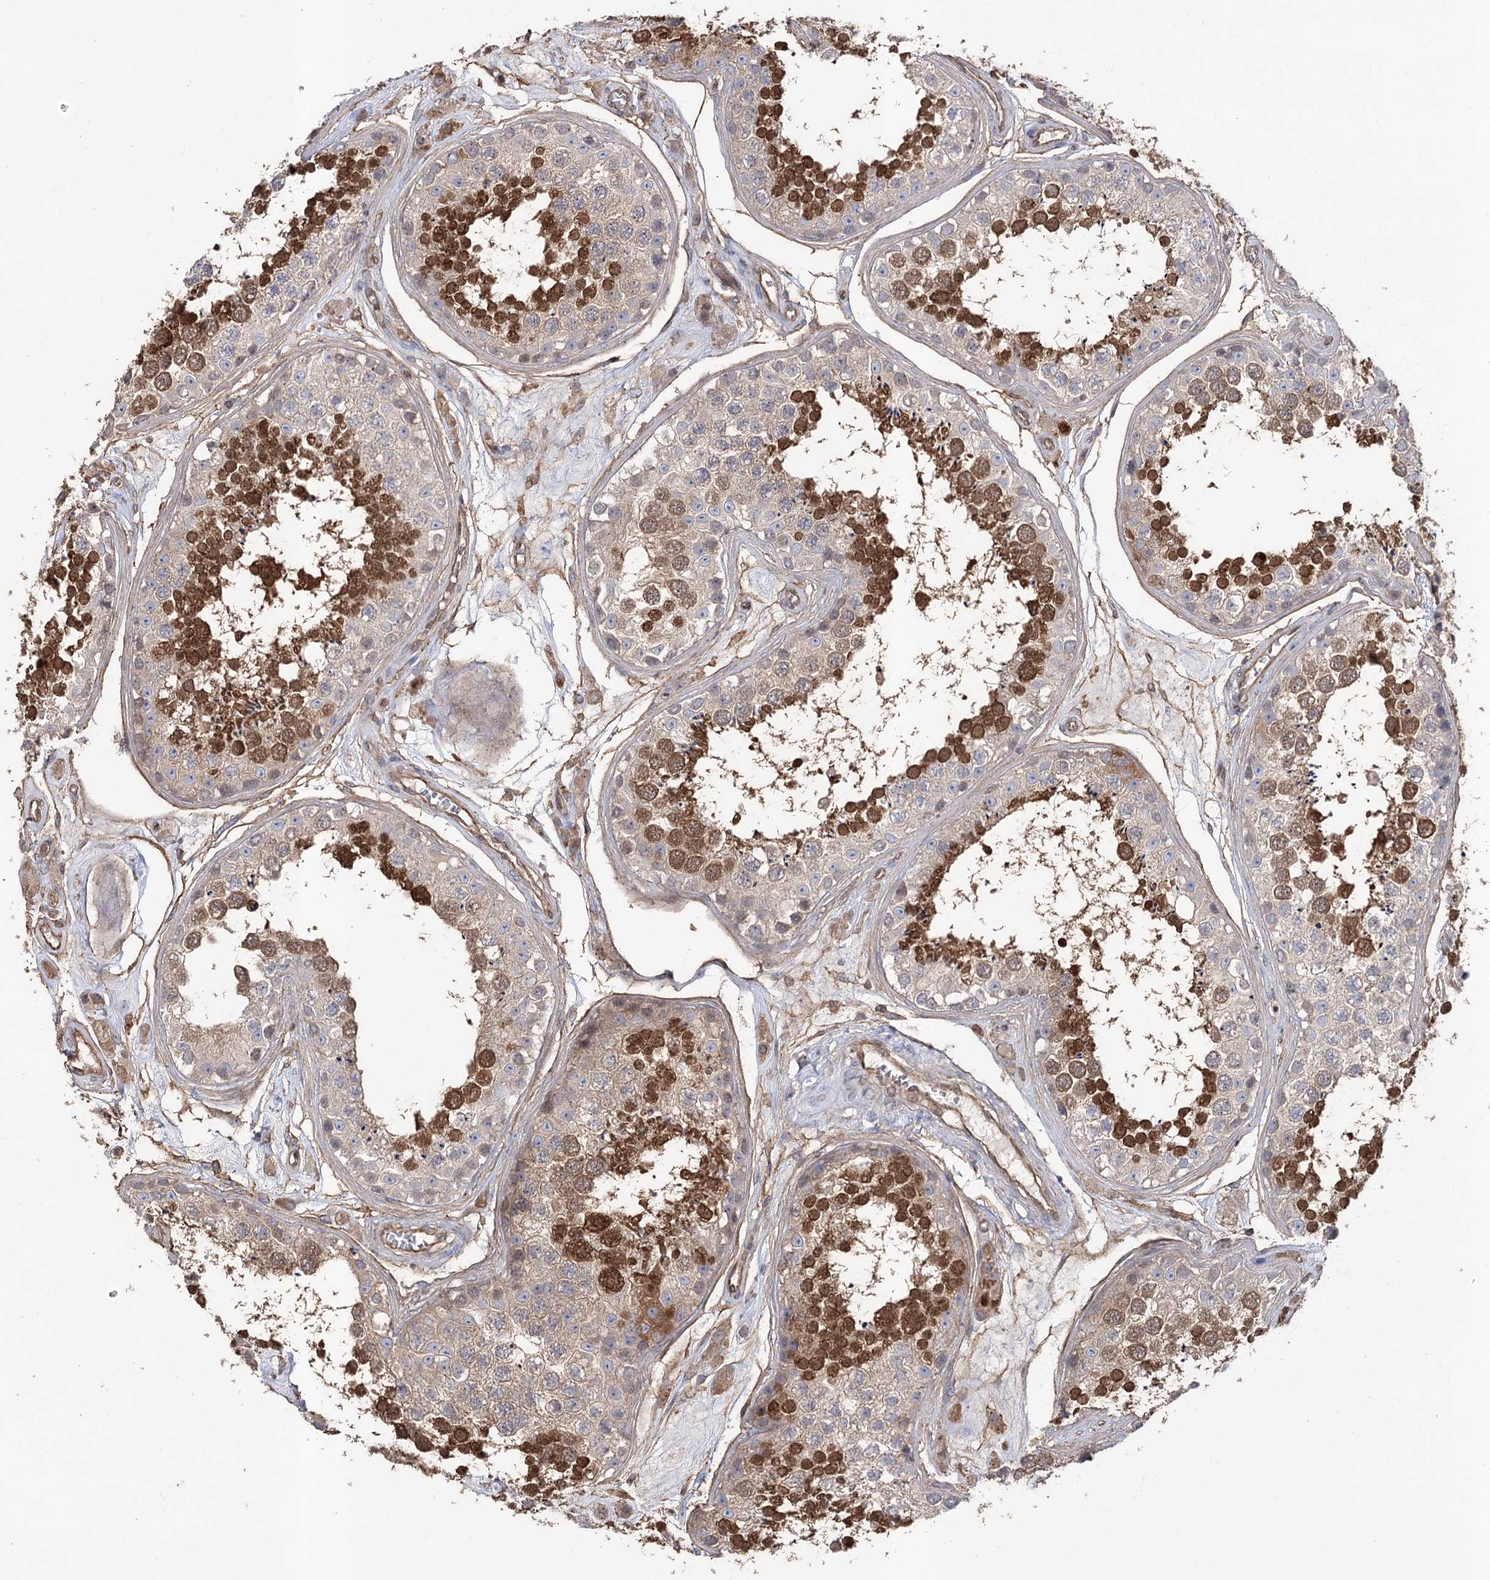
{"staining": {"intensity": "strong", "quantity": "25%-75%", "location": "cytoplasmic/membranous"}, "tissue": "testis", "cell_type": "Cells in seminiferous ducts", "image_type": "normal", "snomed": [{"axis": "morphology", "description": "Normal tissue, NOS"}, {"axis": "topography", "description": "Testis"}], "caption": "Immunohistochemistry (IHC) of unremarkable human testis demonstrates high levels of strong cytoplasmic/membranous expression in approximately 25%-75% of cells in seminiferous ducts. Nuclei are stained in blue.", "gene": "FAM13B", "patient": {"sex": "male", "age": 25}}